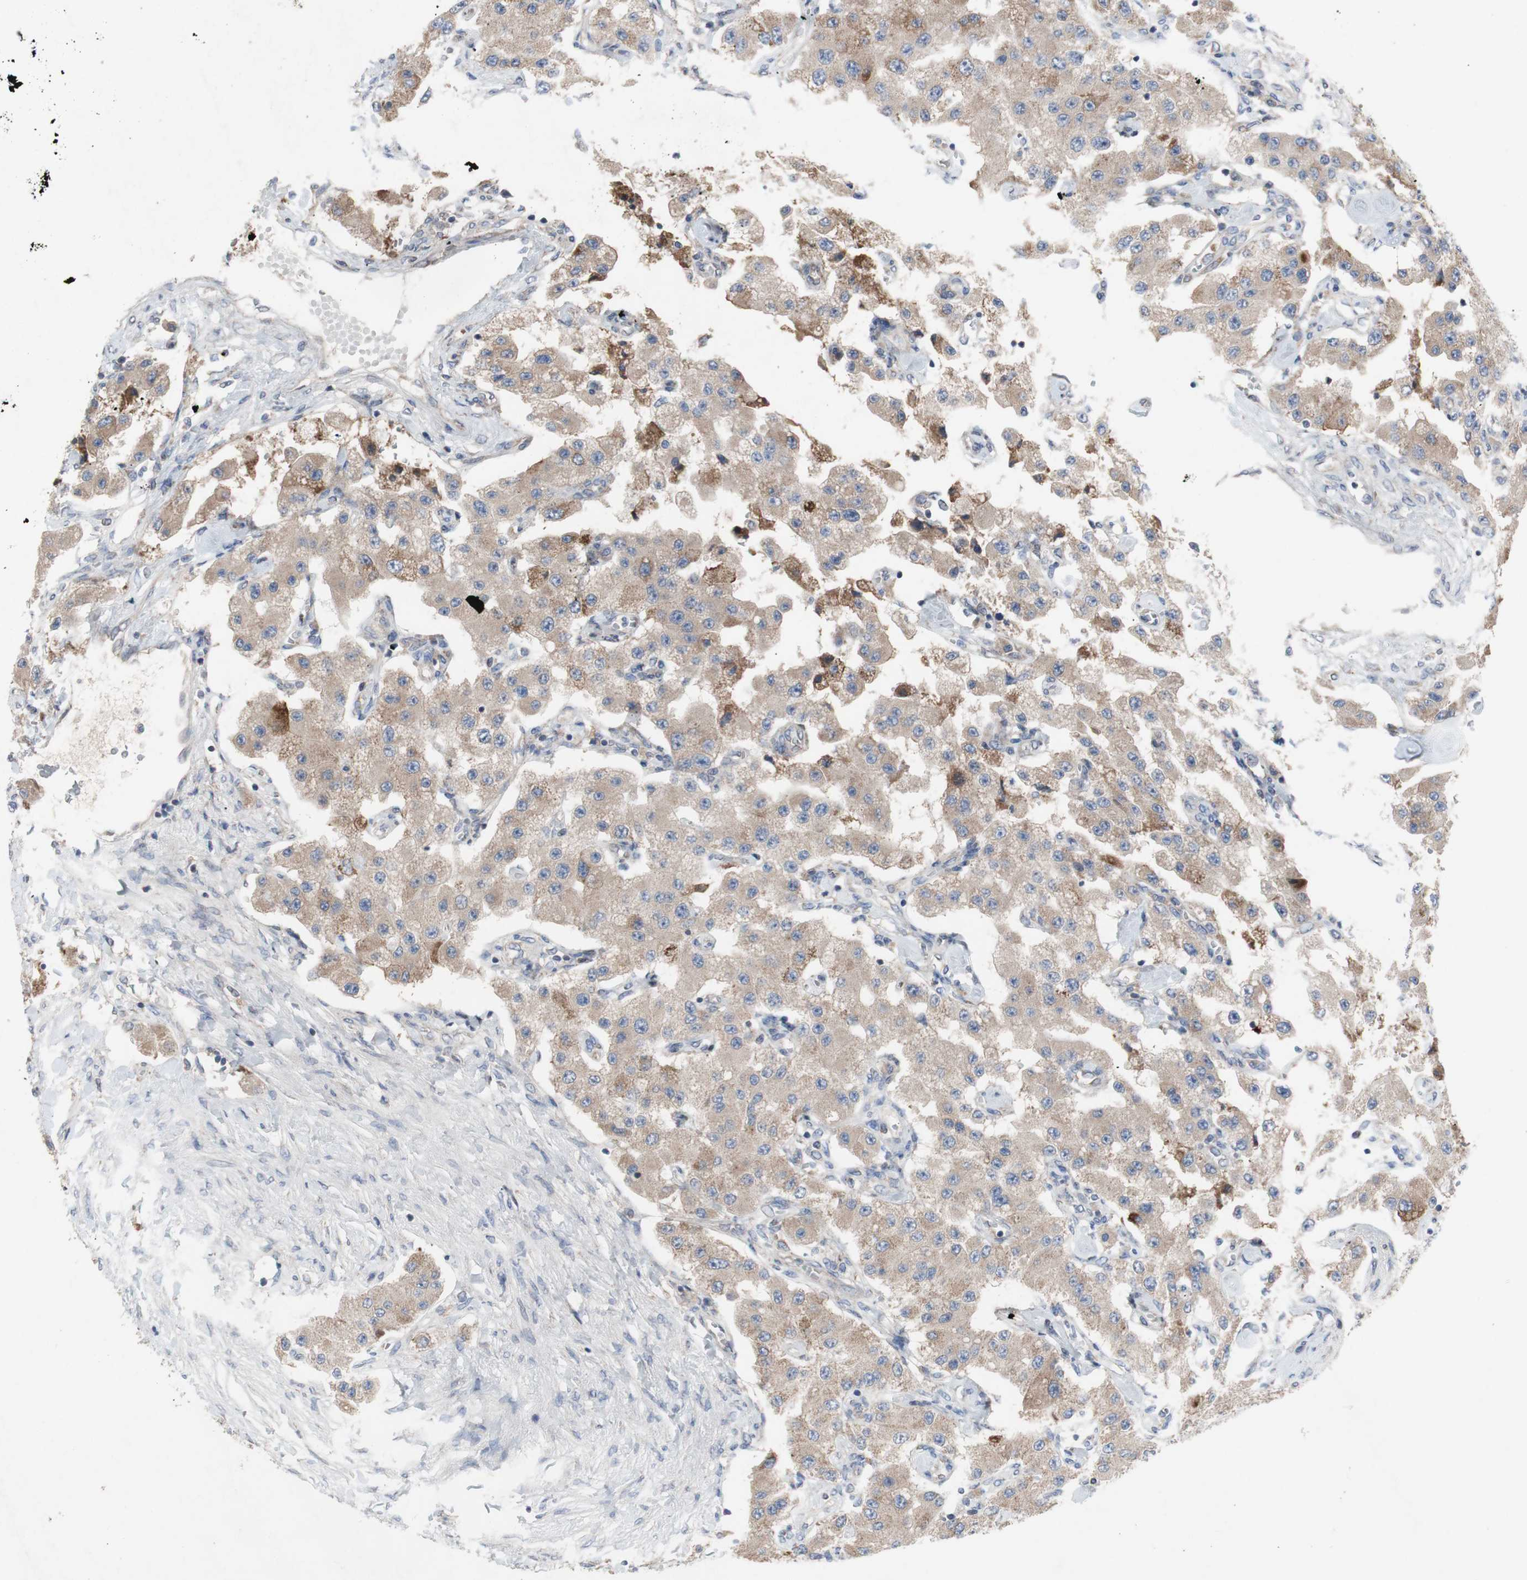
{"staining": {"intensity": "moderate", "quantity": ">75%", "location": "cytoplasmic/membranous"}, "tissue": "carcinoid", "cell_type": "Tumor cells", "image_type": "cancer", "snomed": [{"axis": "morphology", "description": "Carcinoid, malignant, NOS"}, {"axis": "topography", "description": "Pancreas"}], "caption": "Immunohistochemistry staining of carcinoid, which shows medium levels of moderate cytoplasmic/membranous staining in about >75% of tumor cells indicating moderate cytoplasmic/membranous protein expression. The staining was performed using DAB (brown) for protein detection and nuclei were counterstained in hematoxylin (blue).", "gene": "TTC14", "patient": {"sex": "male", "age": 41}}